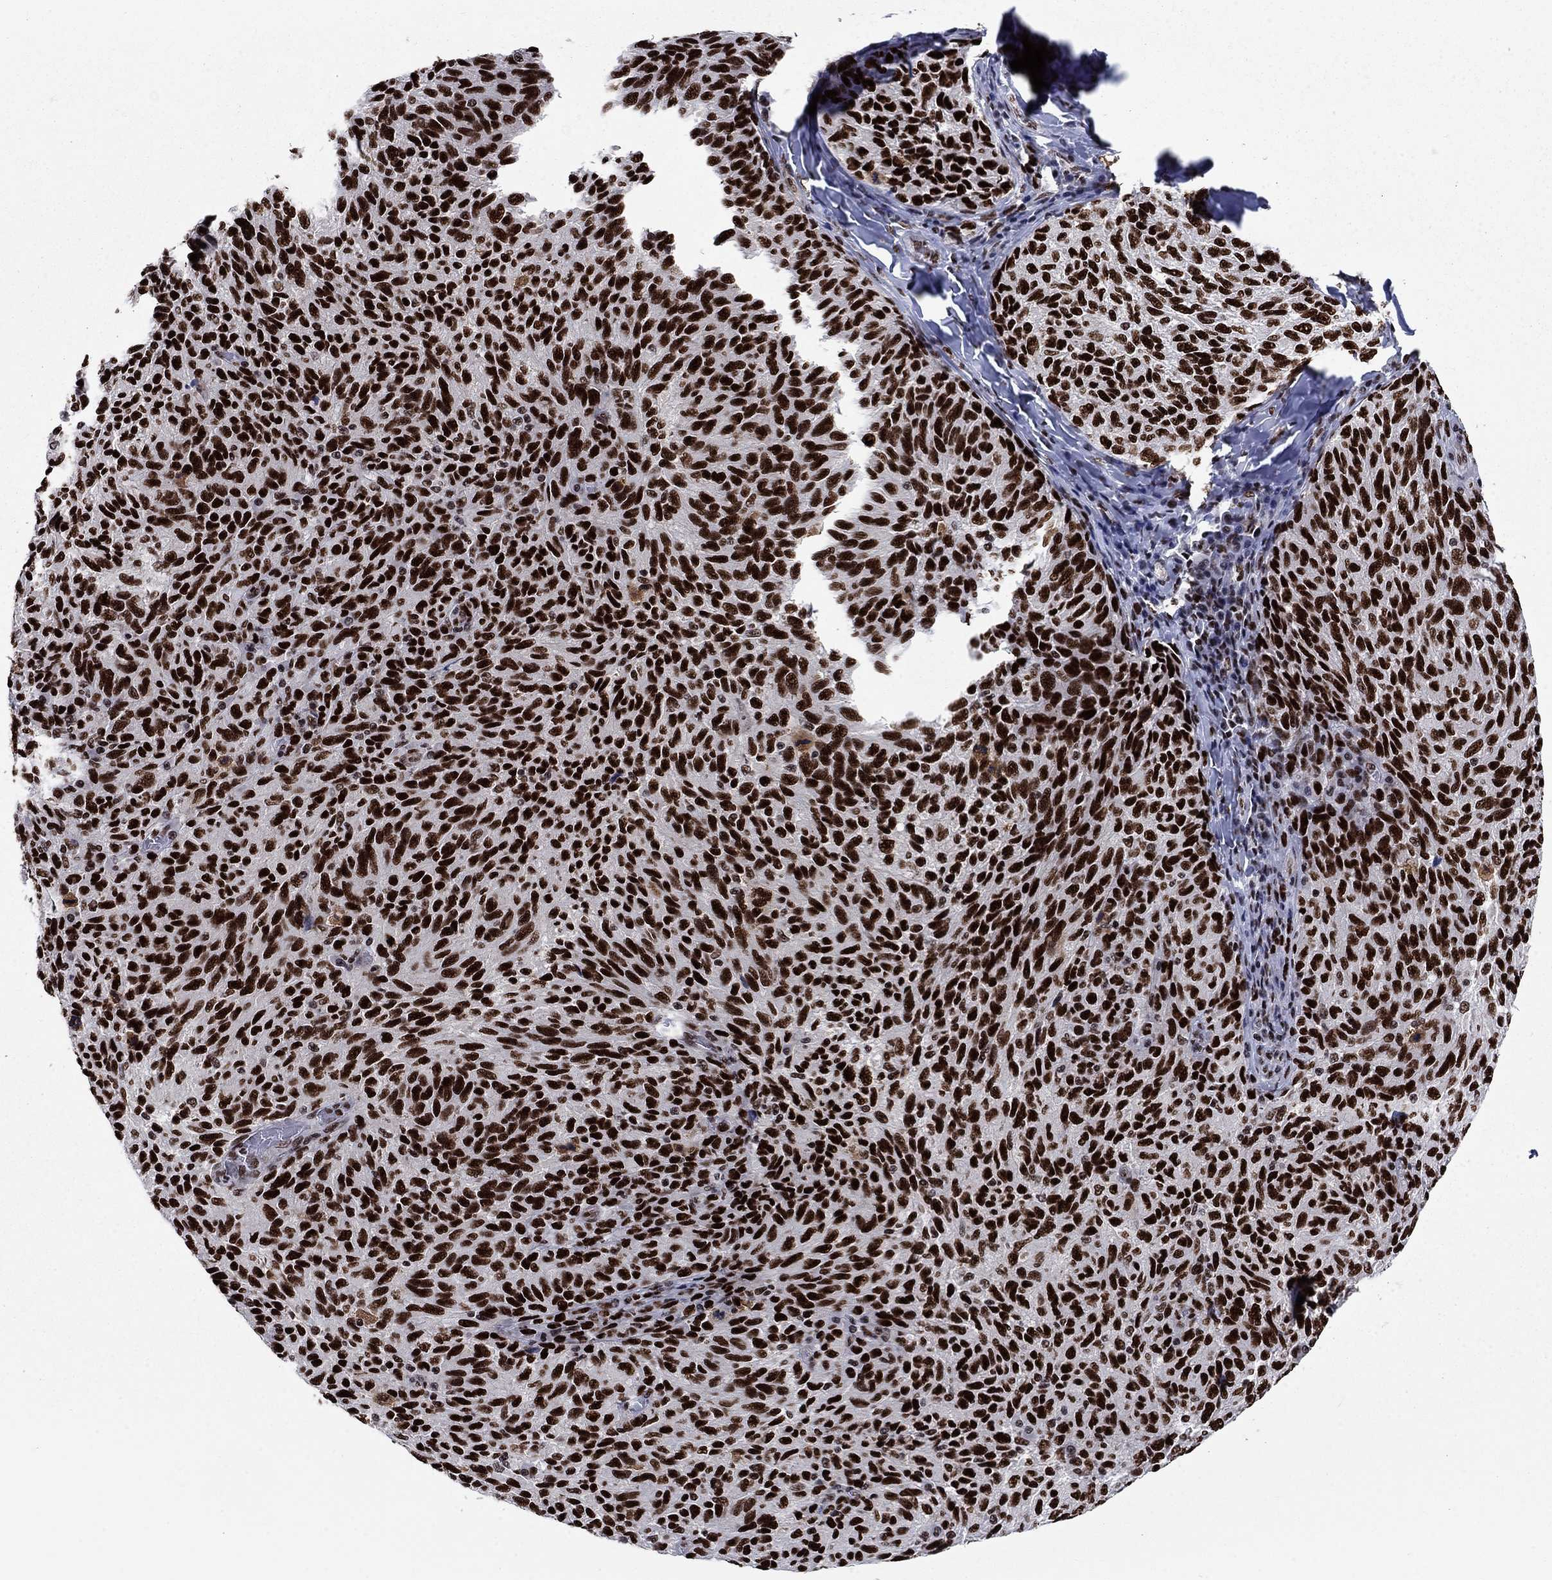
{"staining": {"intensity": "strong", "quantity": ">75%", "location": "nuclear"}, "tissue": "melanoma", "cell_type": "Tumor cells", "image_type": "cancer", "snomed": [{"axis": "morphology", "description": "Malignant melanoma, NOS"}, {"axis": "topography", "description": "Skin"}], "caption": "Immunohistochemistry photomicrograph of human malignant melanoma stained for a protein (brown), which exhibits high levels of strong nuclear staining in about >75% of tumor cells.", "gene": "RPRD1B", "patient": {"sex": "female", "age": 73}}